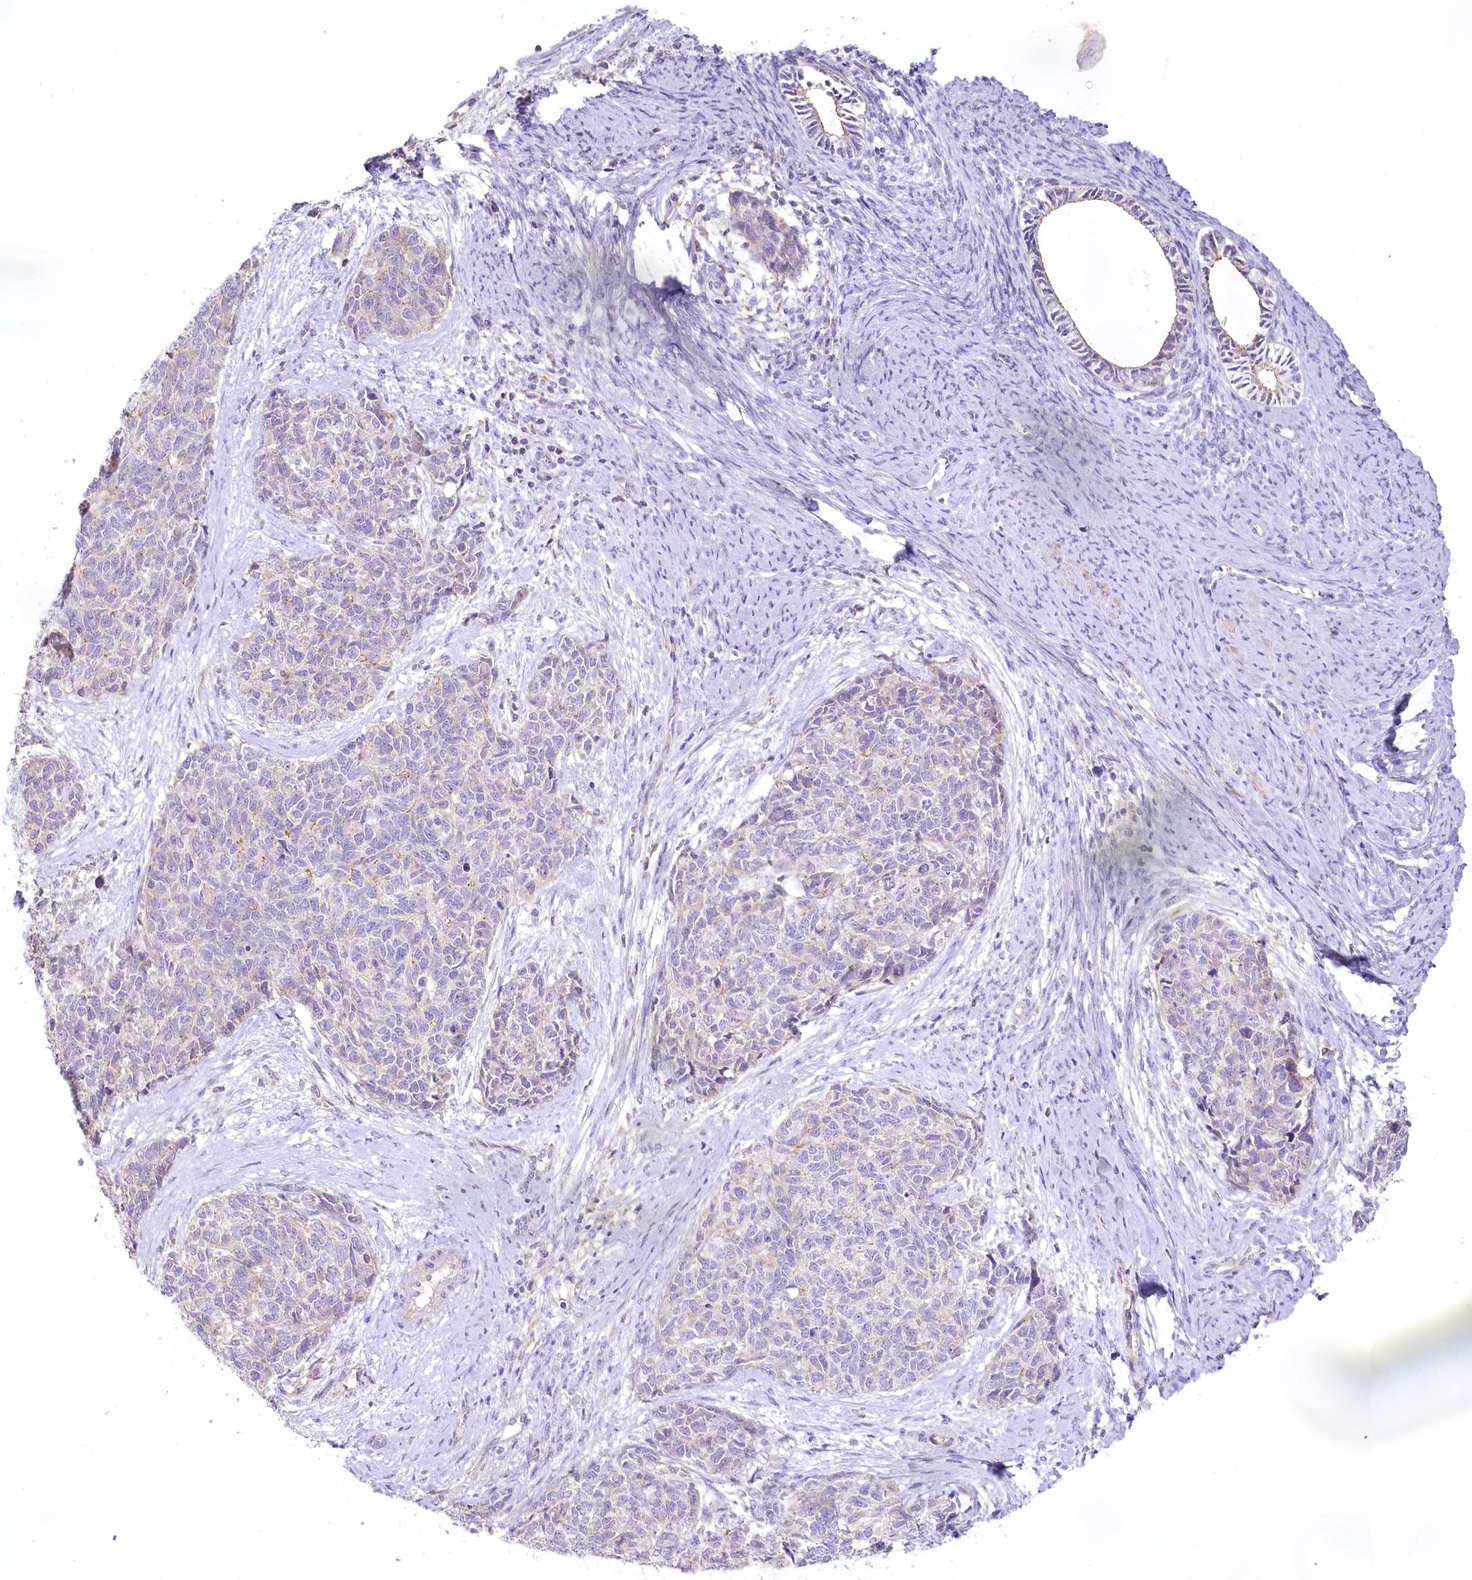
{"staining": {"intensity": "negative", "quantity": "none", "location": "none"}, "tissue": "cervical cancer", "cell_type": "Tumor cells", "image_type": "cancer", "snomed": [{"axis": "morphology", "description": "Squamous cell carcinoma, NOS"}, {"axis": "topography", "description": "Cervix"}], "caption": "This is an IHC histopathology image of squamous cell carcinoma (cervical). There is no staining in tumor cells.", "gene": "SLC6A11", "patient": {"sex": "female", "age": 63}}